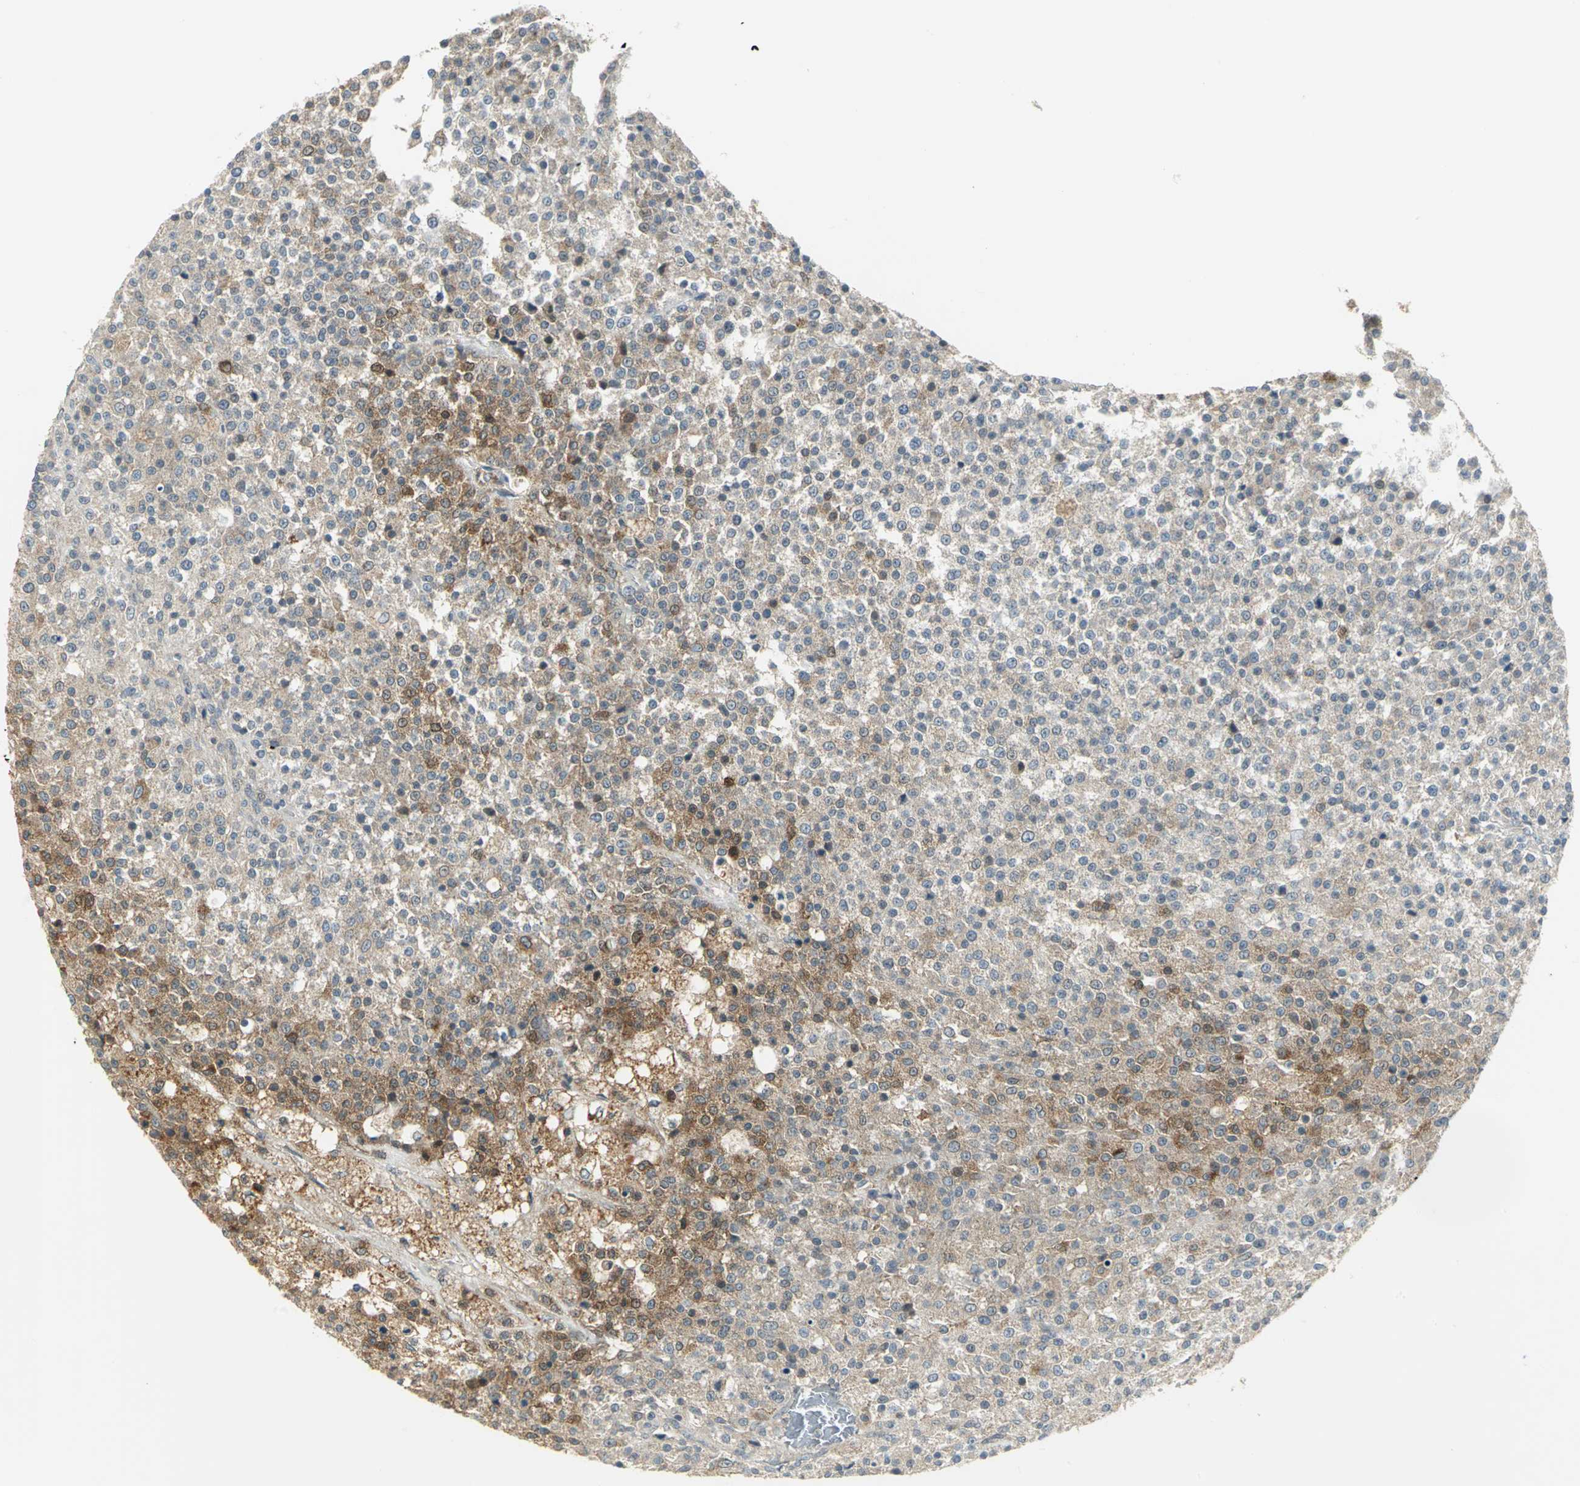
{"staining": {"intensity": "weak", "quantity": ">75%", "location": "cytoplasmic/membranous"}, "tissue": "testis cancer", "cell_type": "Tumor cells", "image_type": "cancer", "snomed": [{"axis": "morphology", "description": "Seminoma, NOS"}, {"axis": "topography", "description": "Testis"}], "caption": "Human testis cancer stained for a protein (brown) reveals weak cytoplasmic/membranous positive positivity in approximately >75% of tumor cells.", "gene": "MAPK8IP3", "patient": {"sex": "male", "age": 59}}